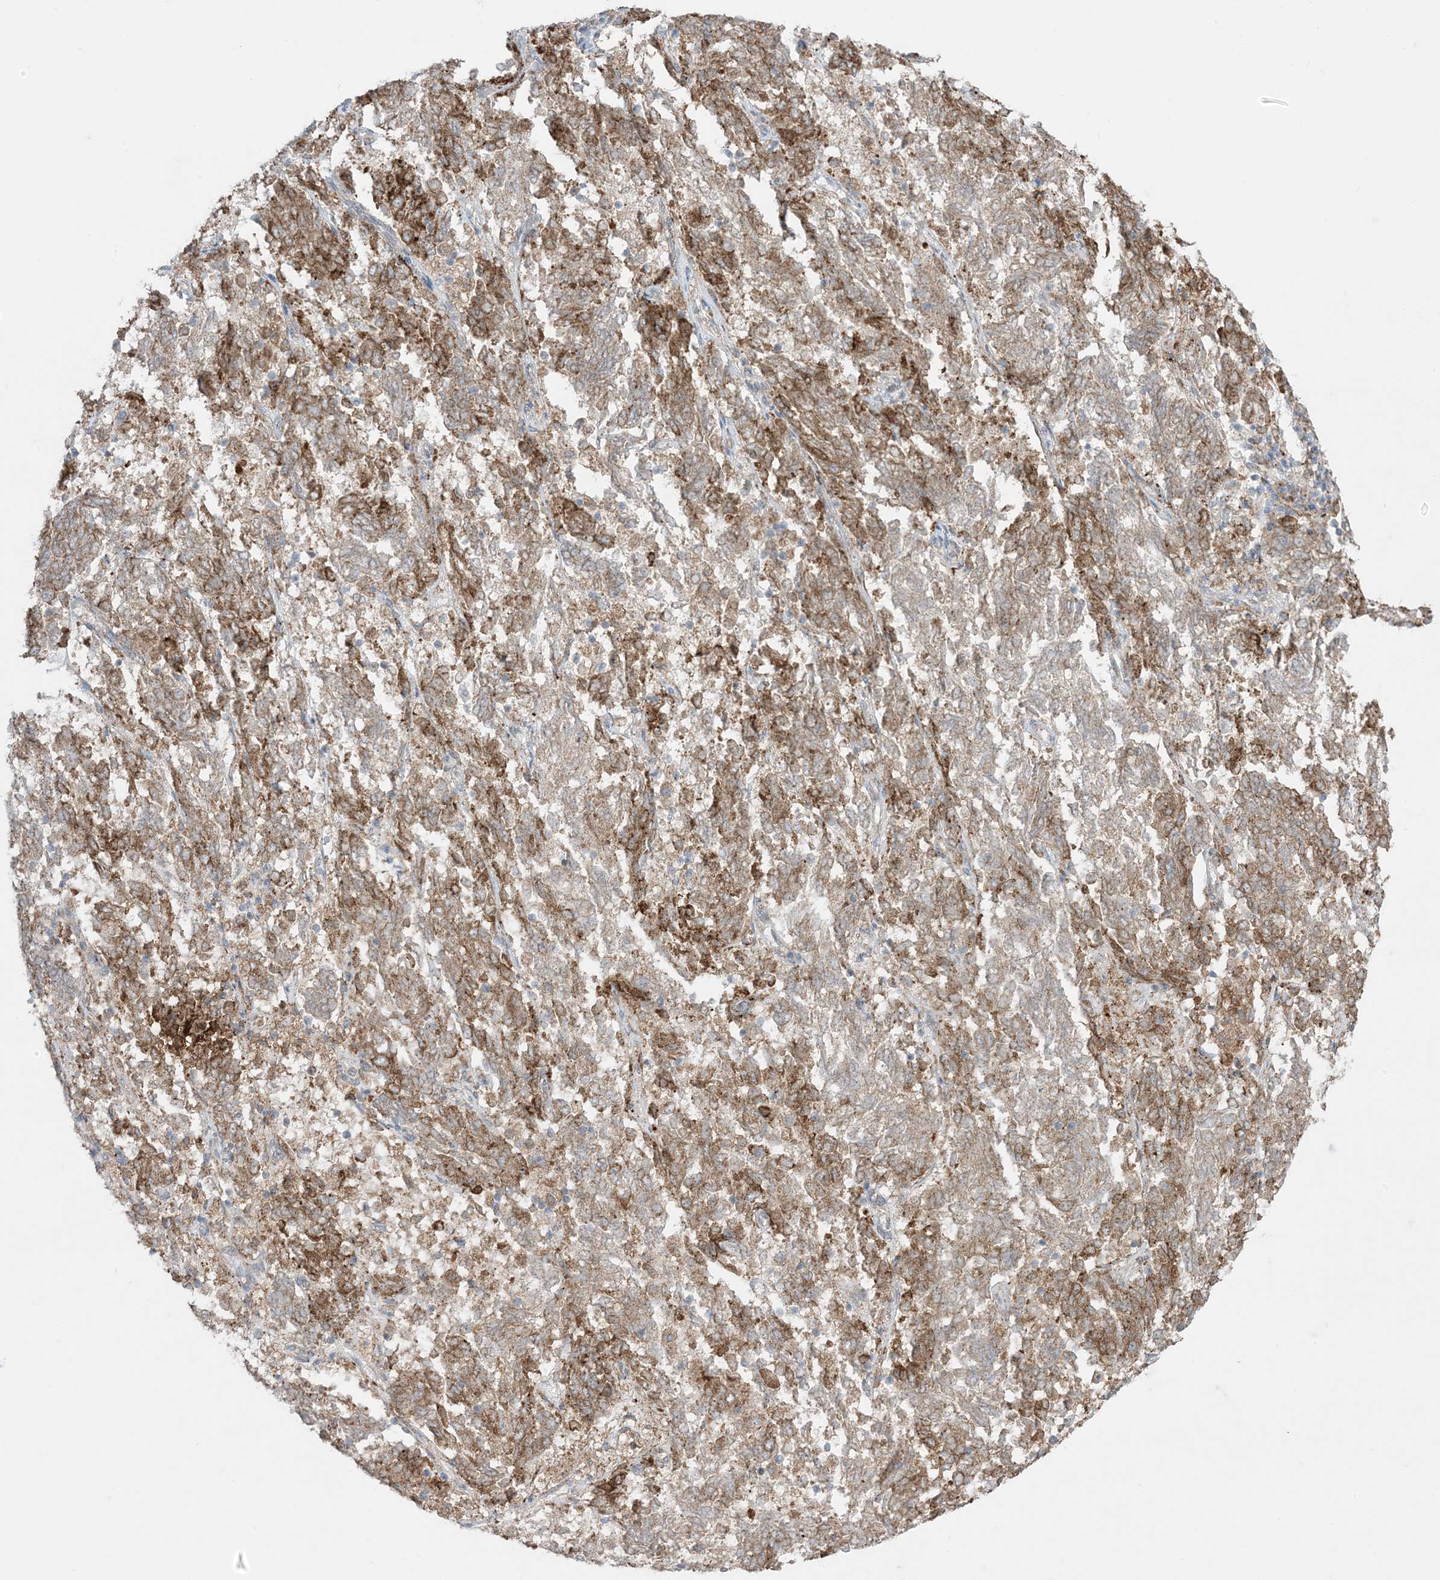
{"staining": {"intensity": "moderate", "quantity": ">75%", "location": "cytoplasmic/membranous"}, "tissue": "endometrial cancer", "cell_type": "Tumor cells", "image_type": "cancer", "snomed": [{"axis": "morphology", "description": "Adenocarcinoma, NOS"}, {"axis": "topography", "description": "Endometrium"}], "caption": "IHC of endometrial cancer (adenocarcinoma) displays medium levels of moderate cytoplasmic/membranous expression in approximately >75% of tumor cells. (IHC, brightfield microscopy, high magnification).", "gene": "ODC1", "patient": {"sex": "female", "age": 80}}